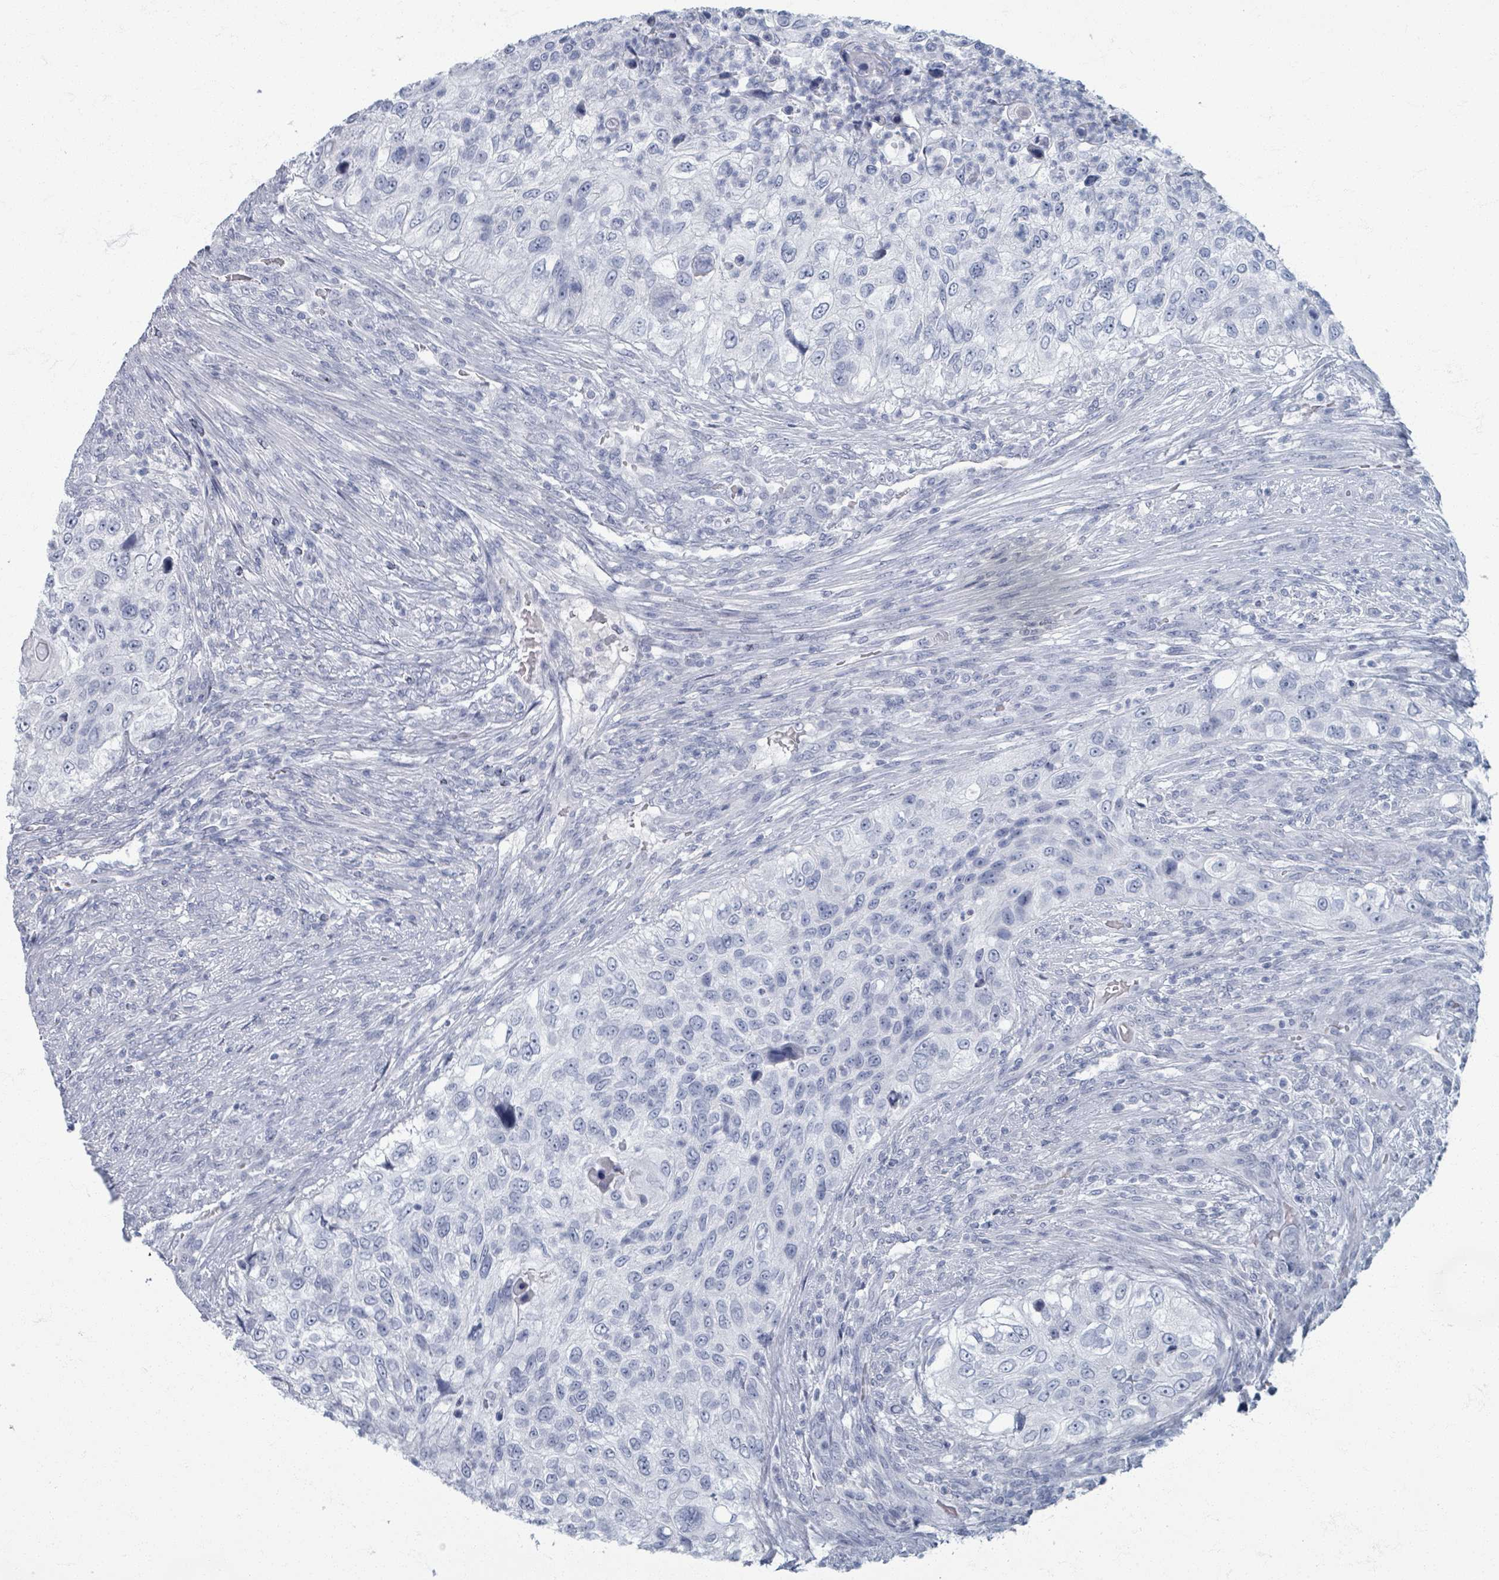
{"staining": {"intensity": "negative", "quantity": "none", "location": "none"}, "tissue": "urothelial cancer", "cell_type": "Tumor cells", "image_type": "cancer", "snomed": [{"axis": "morphology", "description": "Urothelial carcinoma, High grade"}, {"axis": "topography", "description": "Urinary bladder"}], "caption": "Tumor cells show no significant protein expression in urothelial cancer.", "gene": "TAS2R1", "patient": {"sex": "female", "age": 60}}